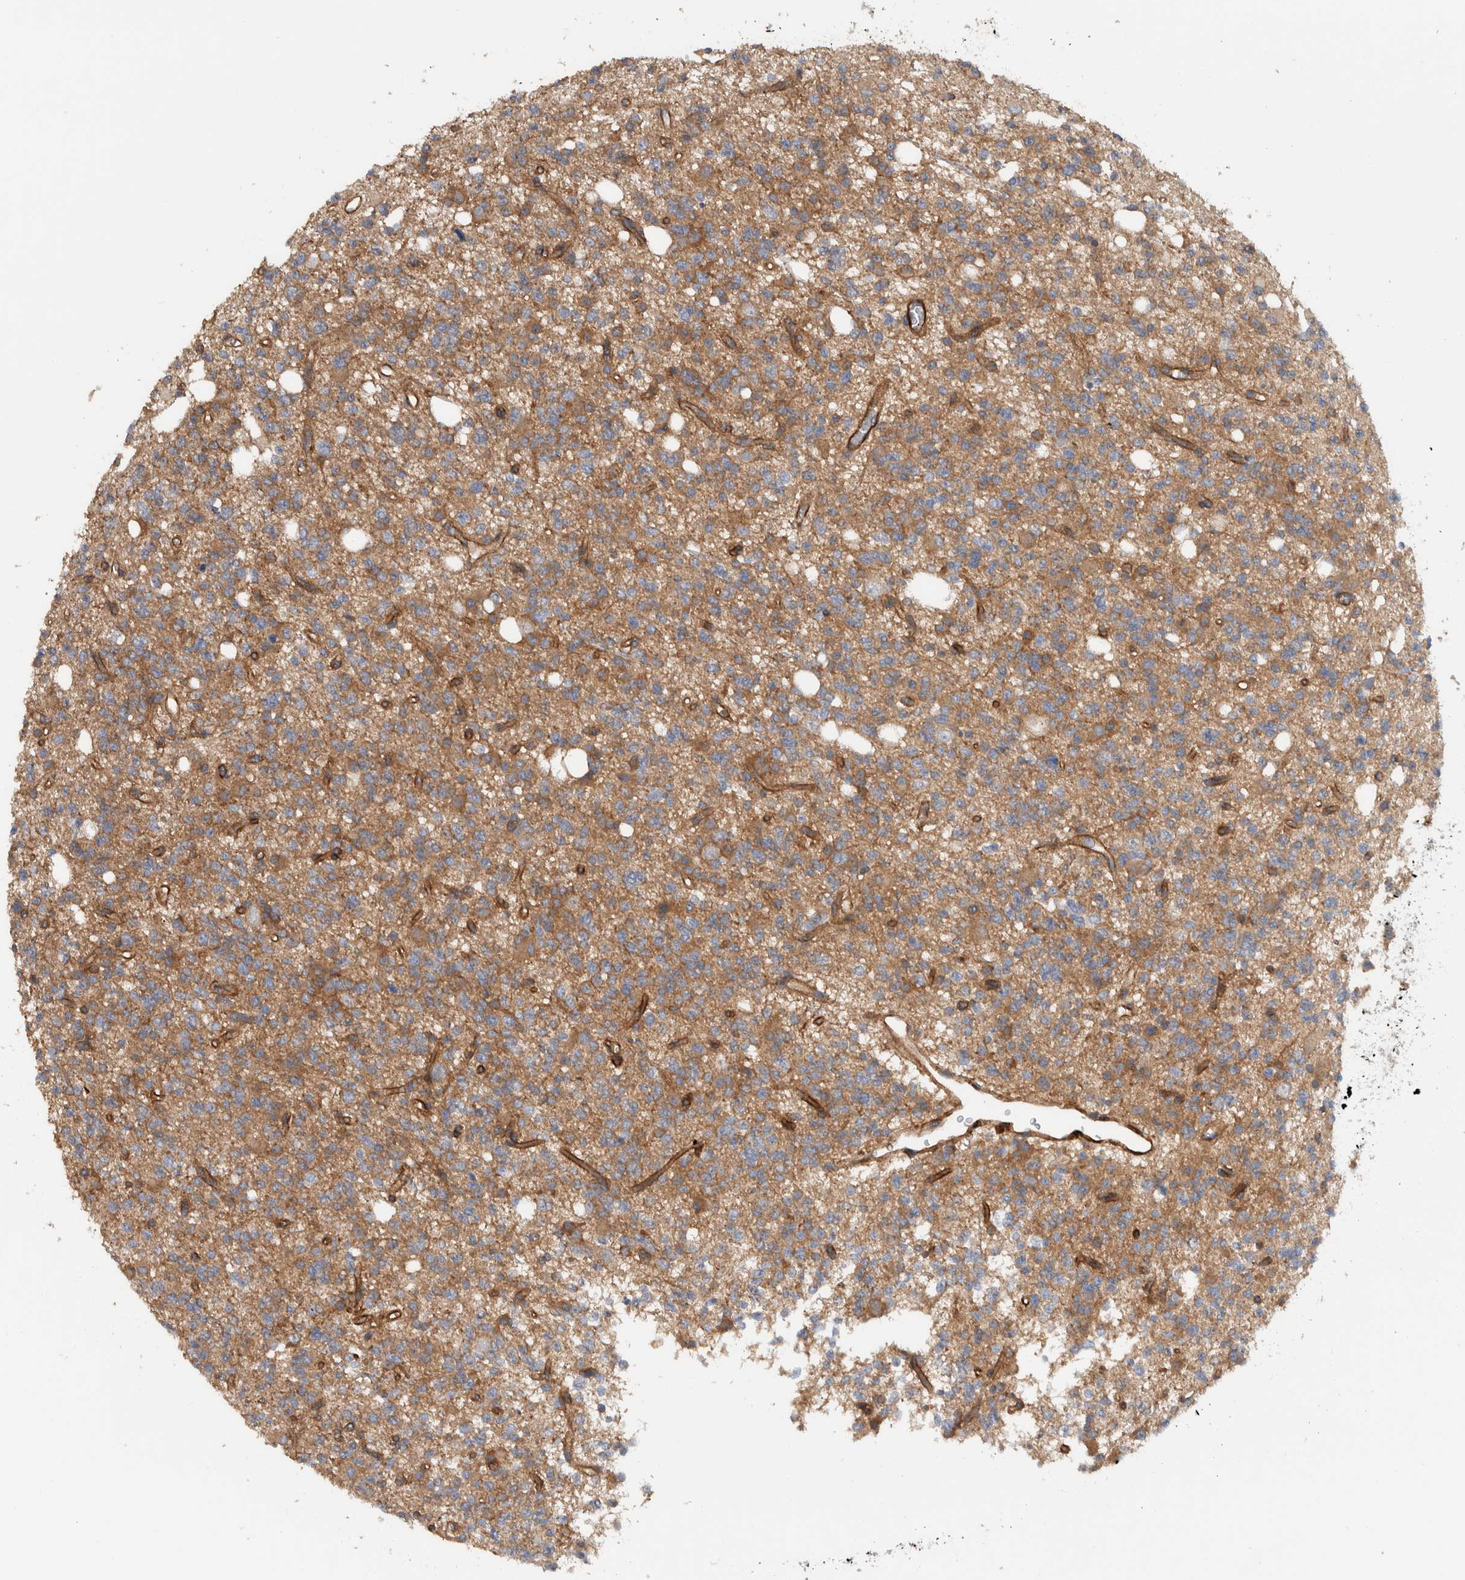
{"staining": {"intensity": "moderate", "quantity": ">75%", "location": "cytoplasmic/membranous"}, "tissue": "glioma", "cell_type": "Tumor cells", "image_type": "cancer", "snomed": [{"axis": "morphology", "description": "Glioma, malignant, High grade"}, {"axis": "topography", "description": "Brain"}], "caption": "Moderate cytoplasmic/membranous protein expression is identified in about >75% of tumor cells in glioma. The protein of interest is shown in brown color, while the nuclei are stained blue.", "gene": "MPRIP", "patient": {"sex": "female", "age": 62}}